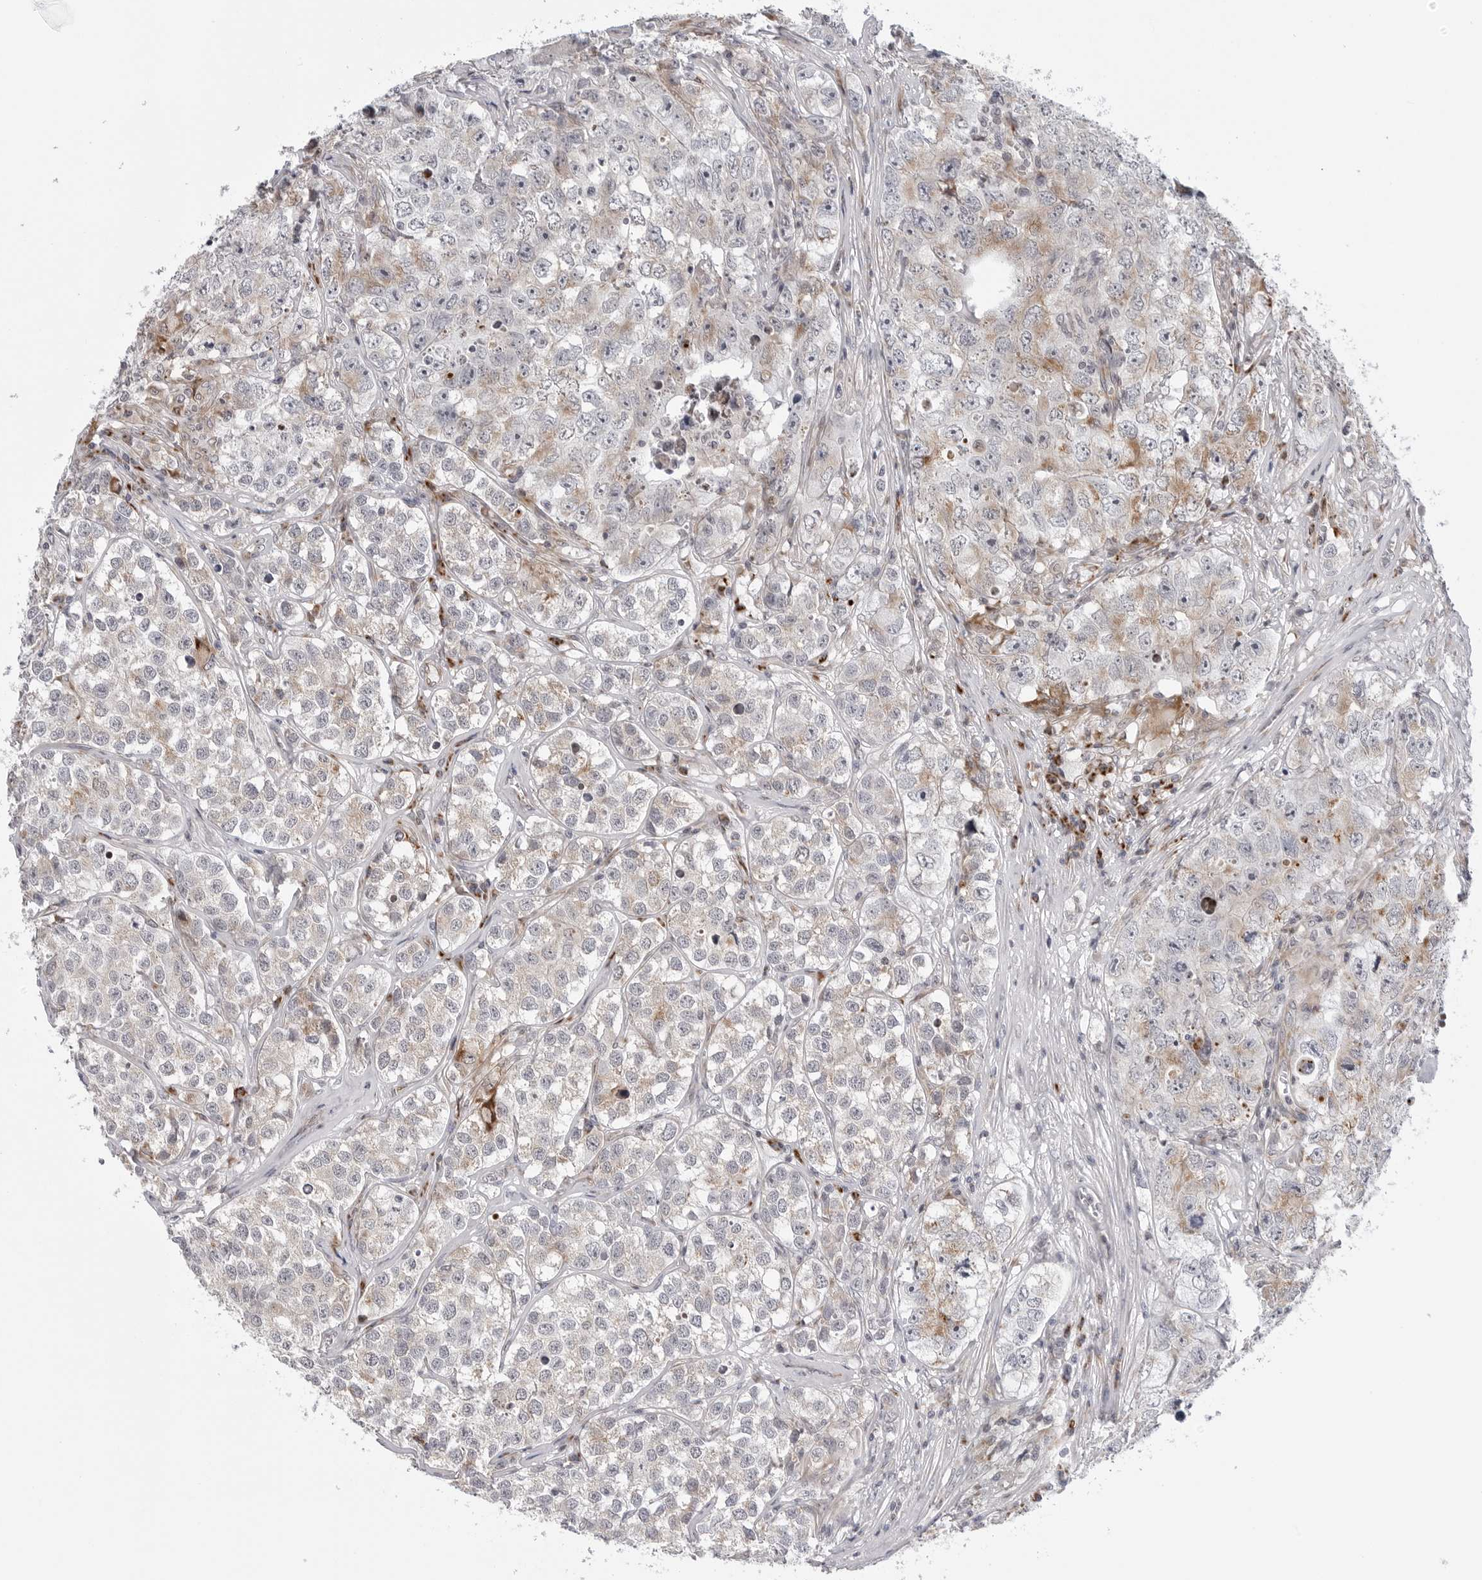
{"staining": {"intensity": "weak", "quantity": "25%-75%", "location": "cytoplasmic/membranous"}, "tissue": "testis cancer", "cell_type": "Tumor cells", "image_type": "cancer", "snomed": [{"axis": "morphology", "description": "Seminoma, NOS"}, {"axis": "morphology", "description": "Carcinoma, Embryonal, NOS"}, {"axis": "topography", "description": "Testis"}], "caption": "Immunohistochemistry photomicrograph of testis cancer stained for a protein (brown), which shows low levels of weak cytoplasmic/membranous staining in about 25%-75% of tumor cells.", "gene": "CDK20", "patient": {"sex": "male", "age": 43}}